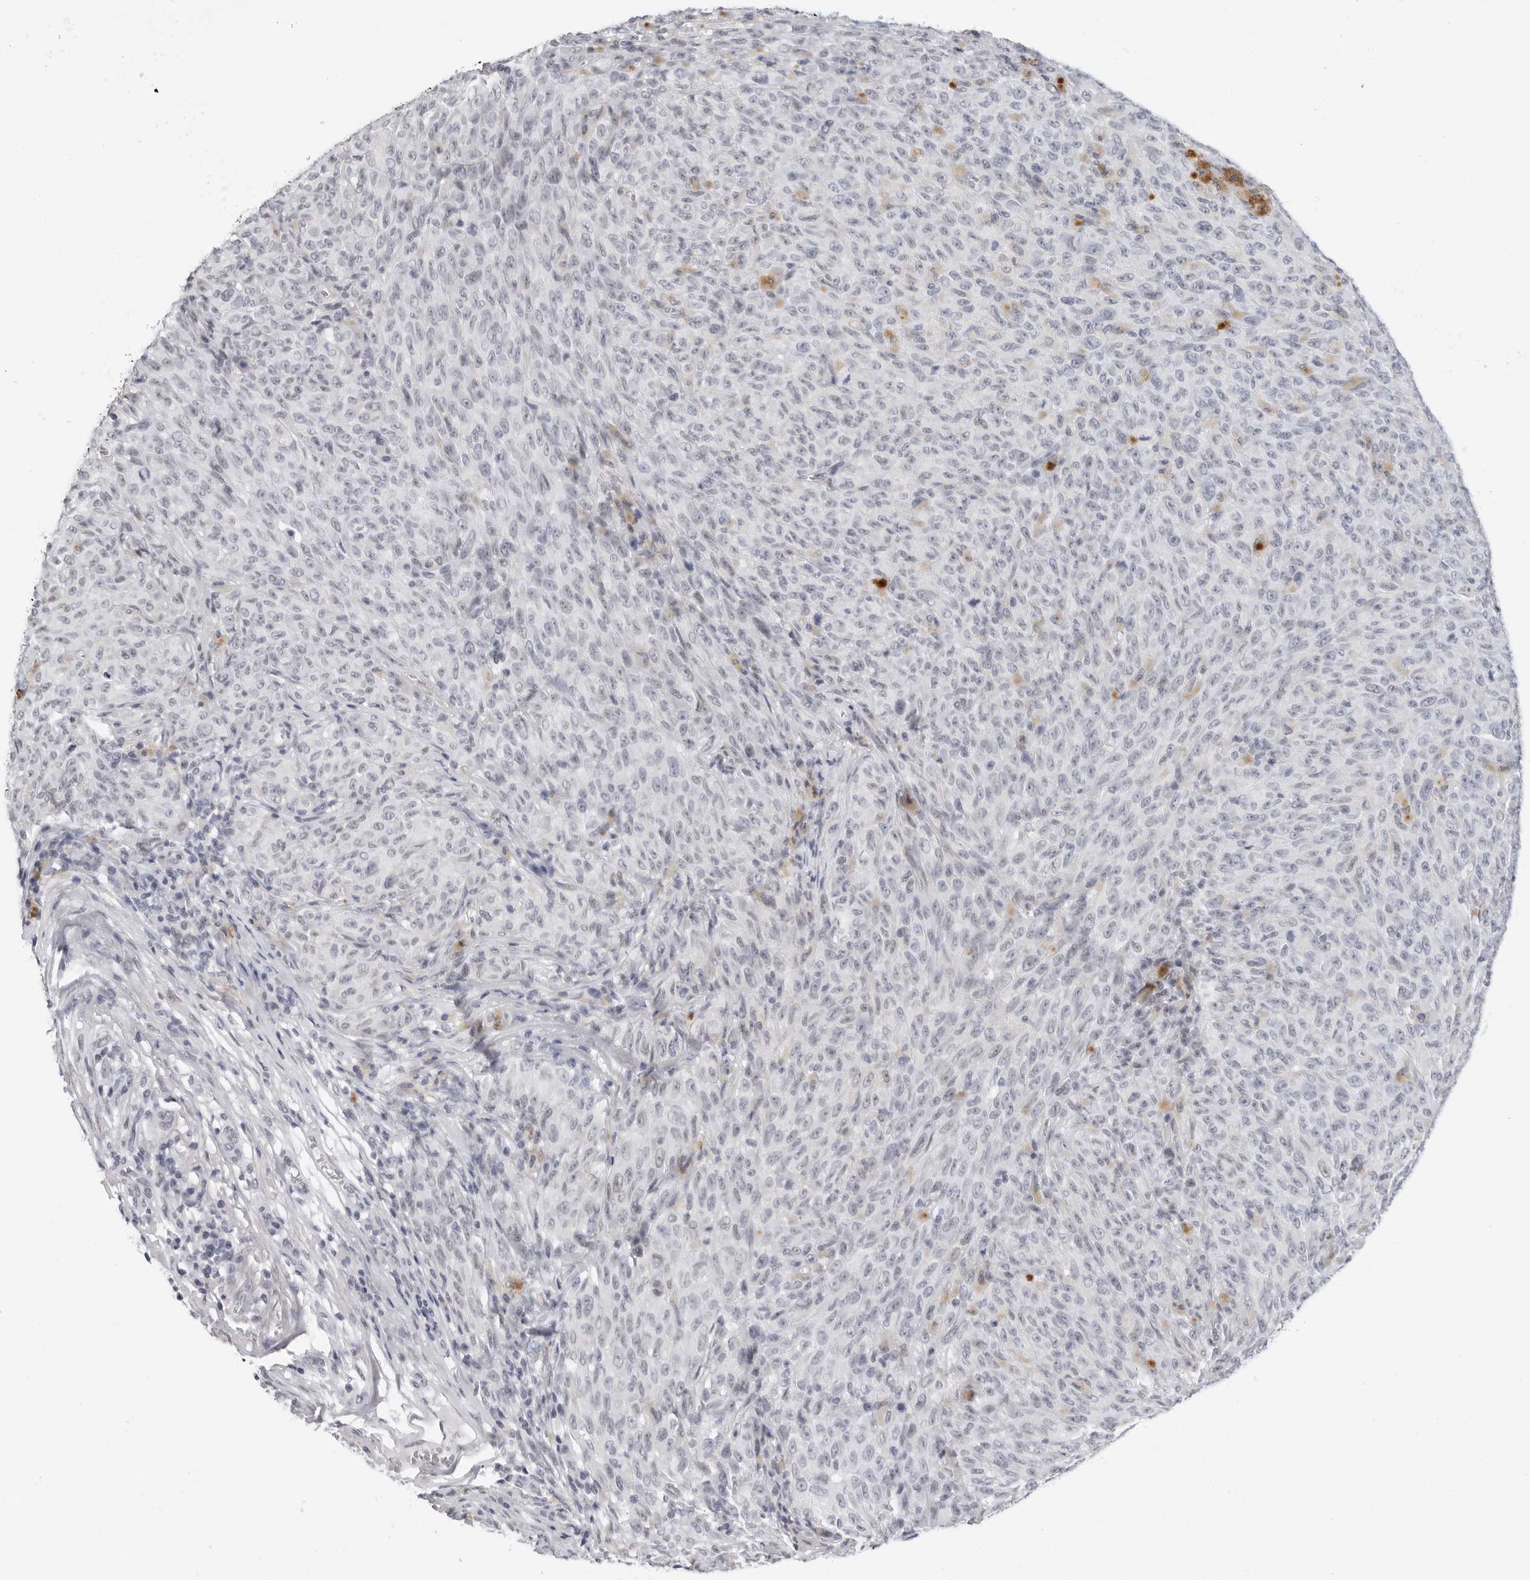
{"staining": {"intensity": "negative", "quantity": "none", "location": "none"}, "tissue": "melanoma", "cell_type": "Tumor cells", "image_type": "cancer", "snomed": [{"axis": "morphology", "description": "Malignant melanoma, NOS"}, {"axis": "topography", "description": "Skin"}], "caption": "Melanoma stained for a protein using immunohistochemistry (IHC) demonstrates no staining tumor cells.", "gene": "VEZF1", "patient": {"sex": "female", "age": 82}}